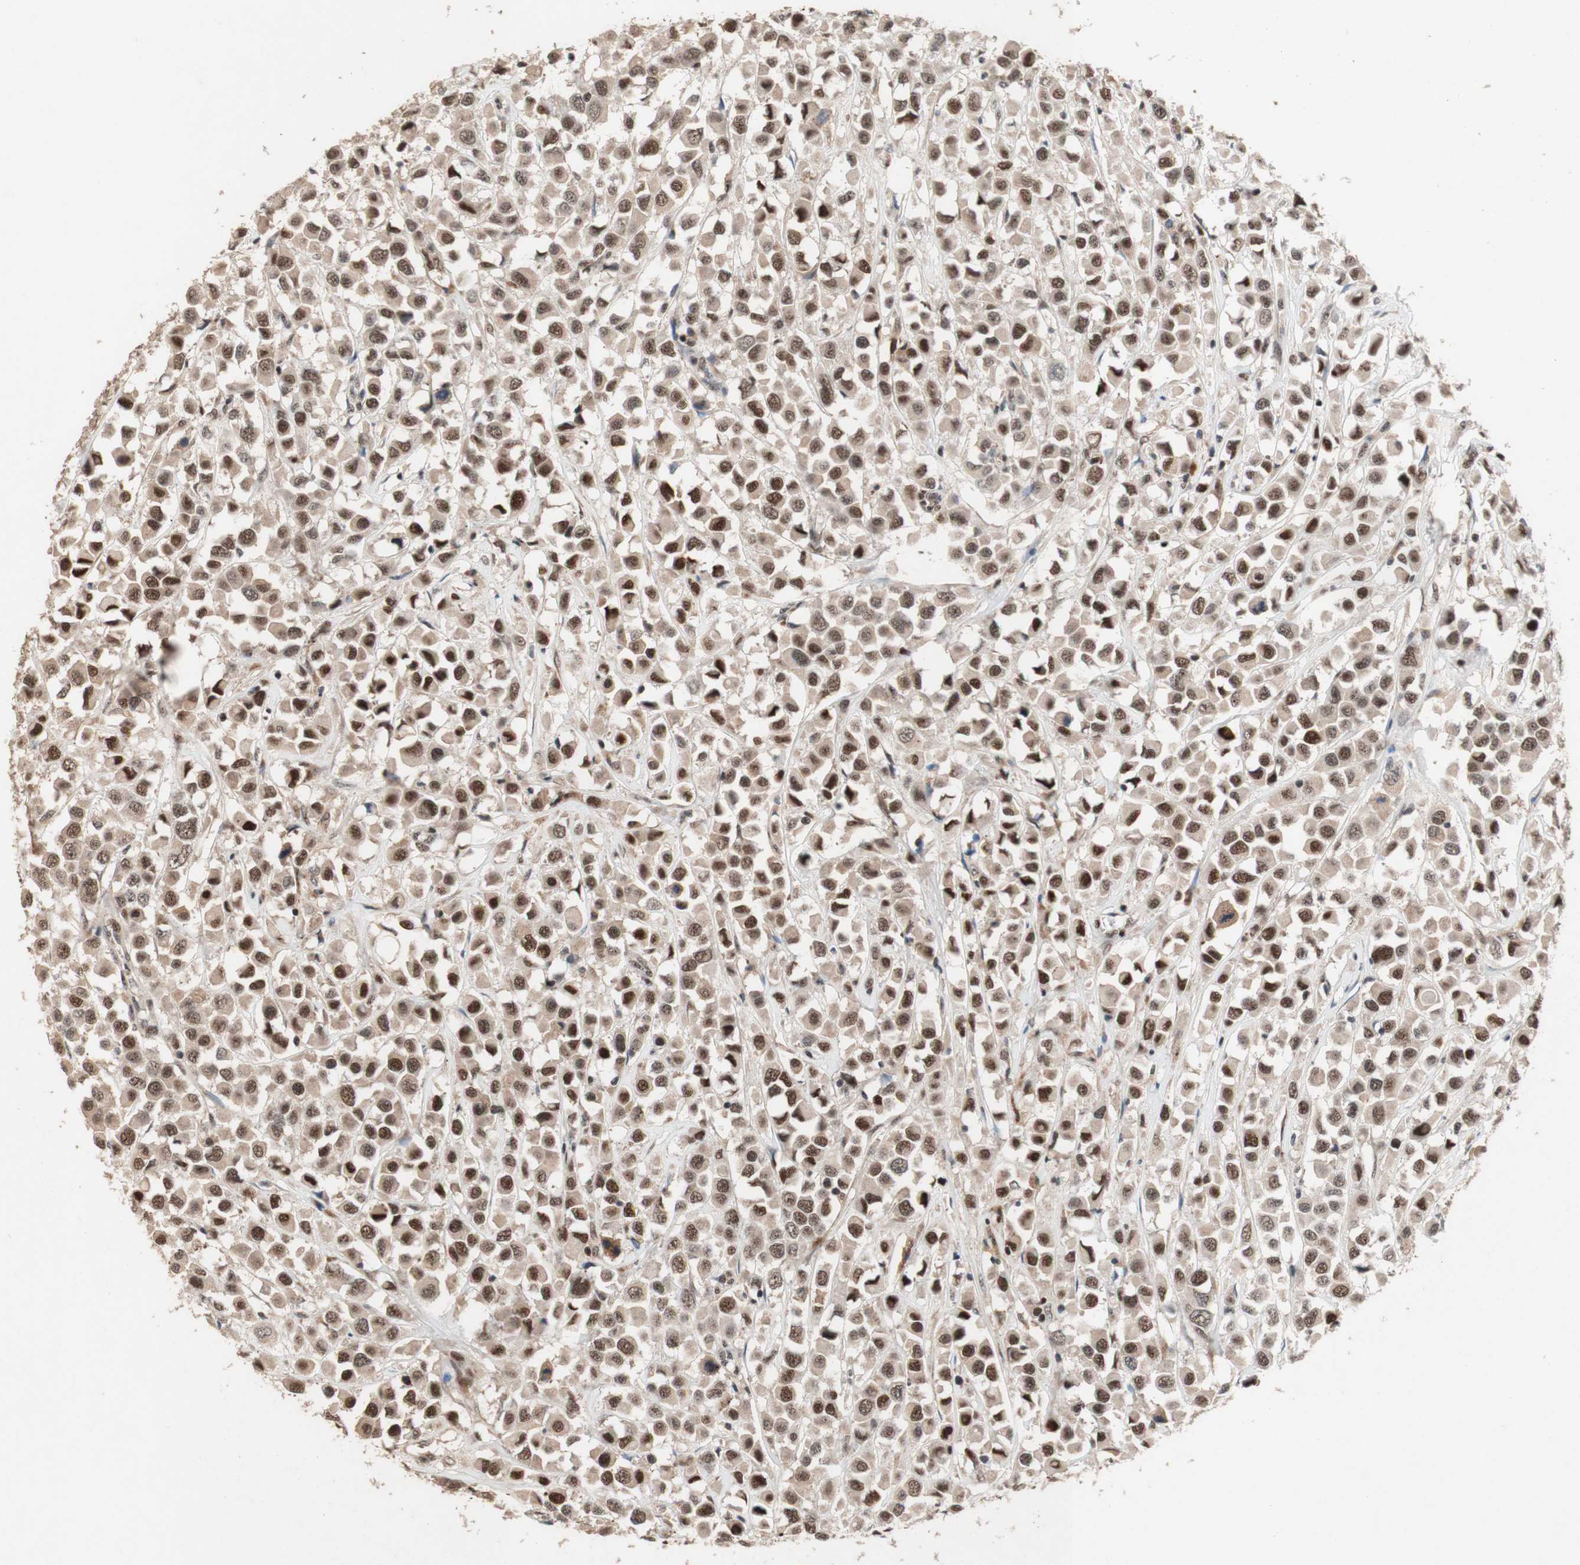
{"staining": {"intensity": "moderate", "quantity": ">75%", "location": "nuclear"}, "tissue": "breast cancer", "cell_type": "Tumor cells", "image_type": "cancer", "snomed": [{"axis": "morphology", "description": "Duct carcinoma"}, {"axis": "topography", "description": "Breast"}], "caption": "Intraductal carcinoma (breast) stained with immunohistochemistry (IHC) demonstrates moderate nuclear positivity in approximately >75% of tumor cells. The protein of interest is shown in brown color, while the nuclei are stained blue.", "gene": "TLE1", "patient": {"sex": "female", "age": 61}}